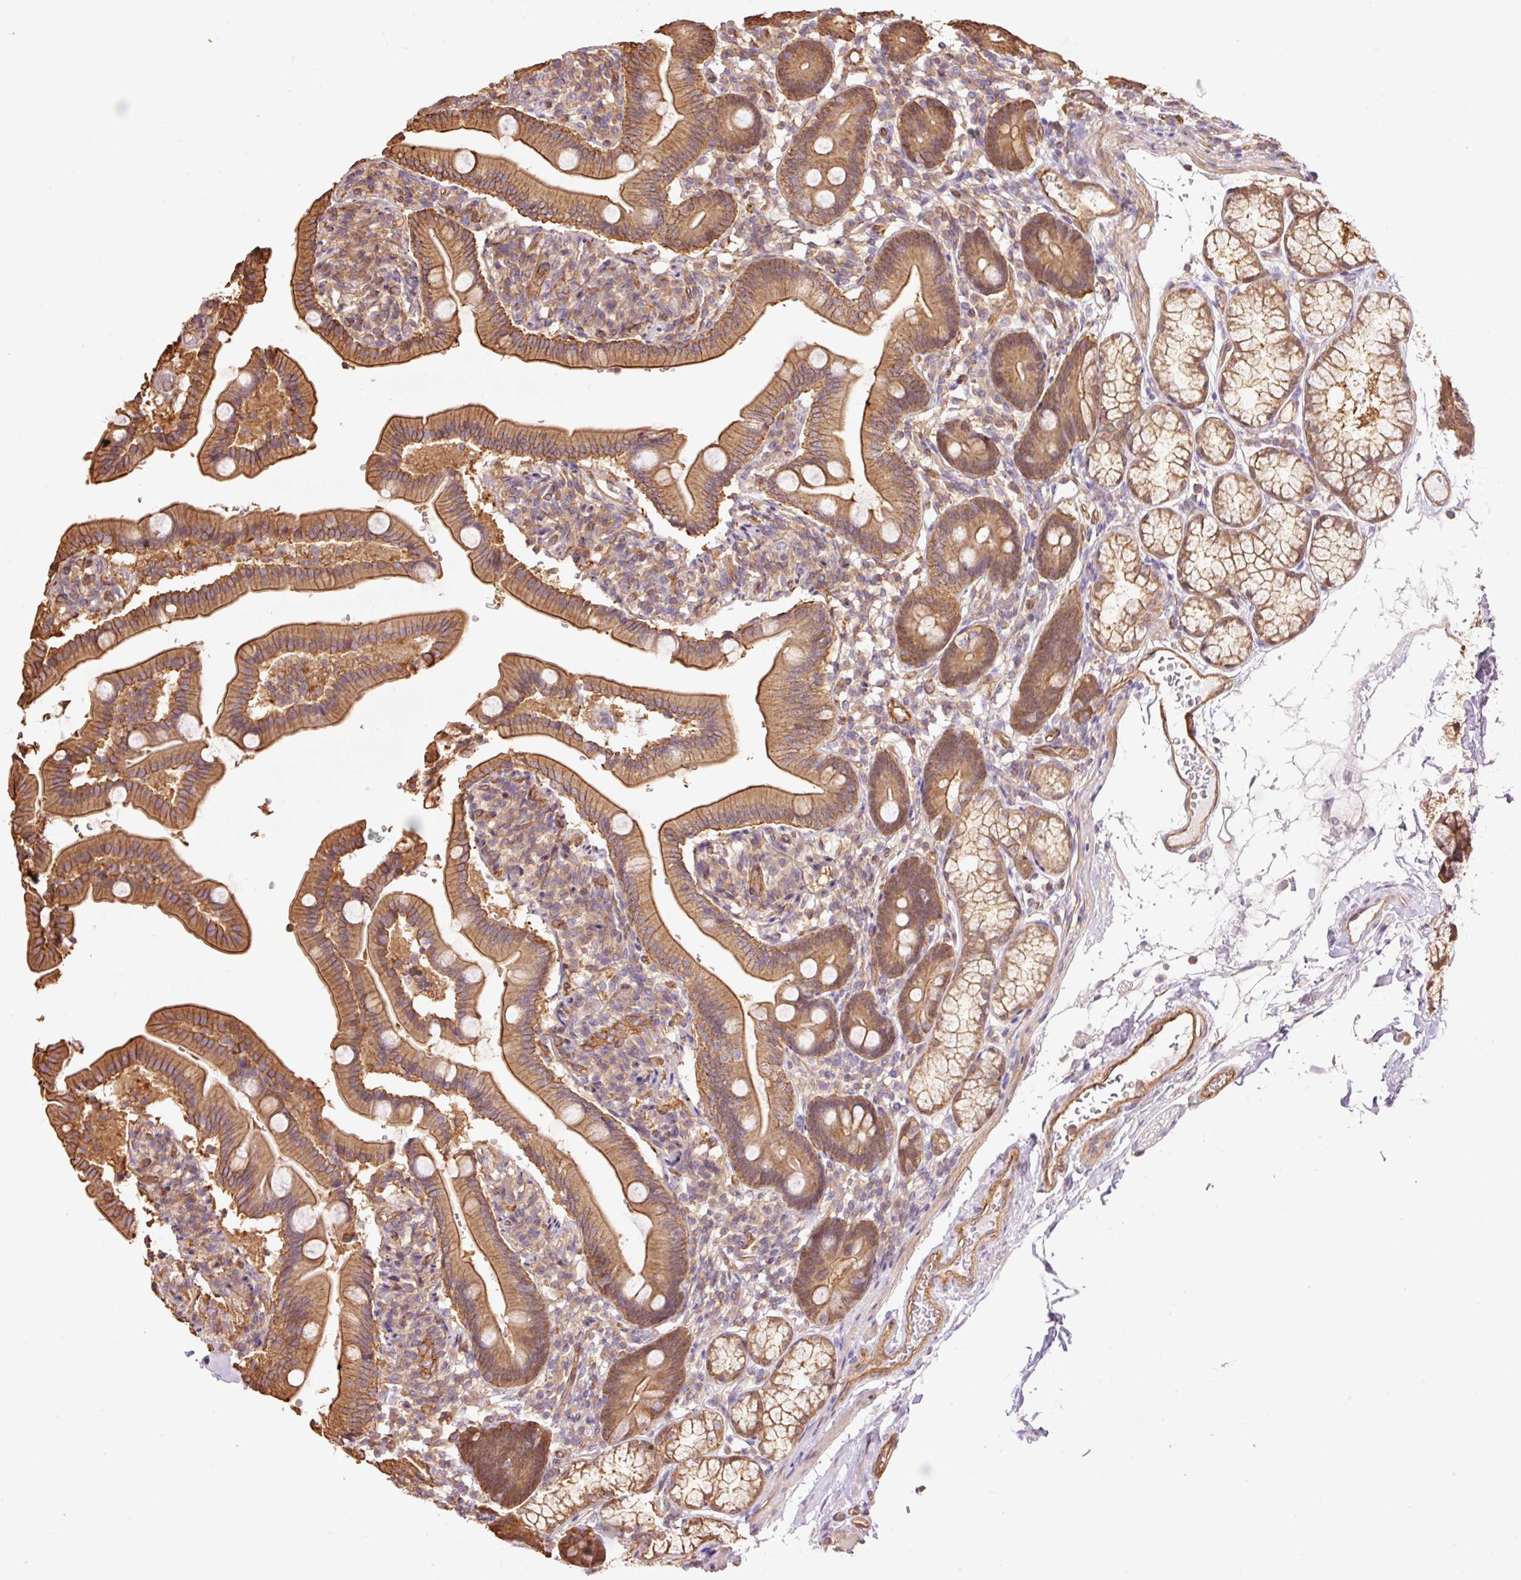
{"staining": {"intensity": "strong", "quantity": ">75%", "location": "cytoplasmic/membranous"}, "tissue": "duodenum", "cell_type": "Glandular cells", "image_type": "normal", "snomed": [{"axis": "morphology", "description": "Normal tissue, NOS"}, {"axis": "topography", "description": "Duodenum"}], "caption": "Immunohistochemical staining of benign duodenum exhibits high levels of strong cytoplasmic/membranous expression in about >75% of glandular cells. (Brightfield microscopy of DAB IHC at high magnification).", "gene": "PPP1R1B", "patient": {"sex": "female", "age": 67}}